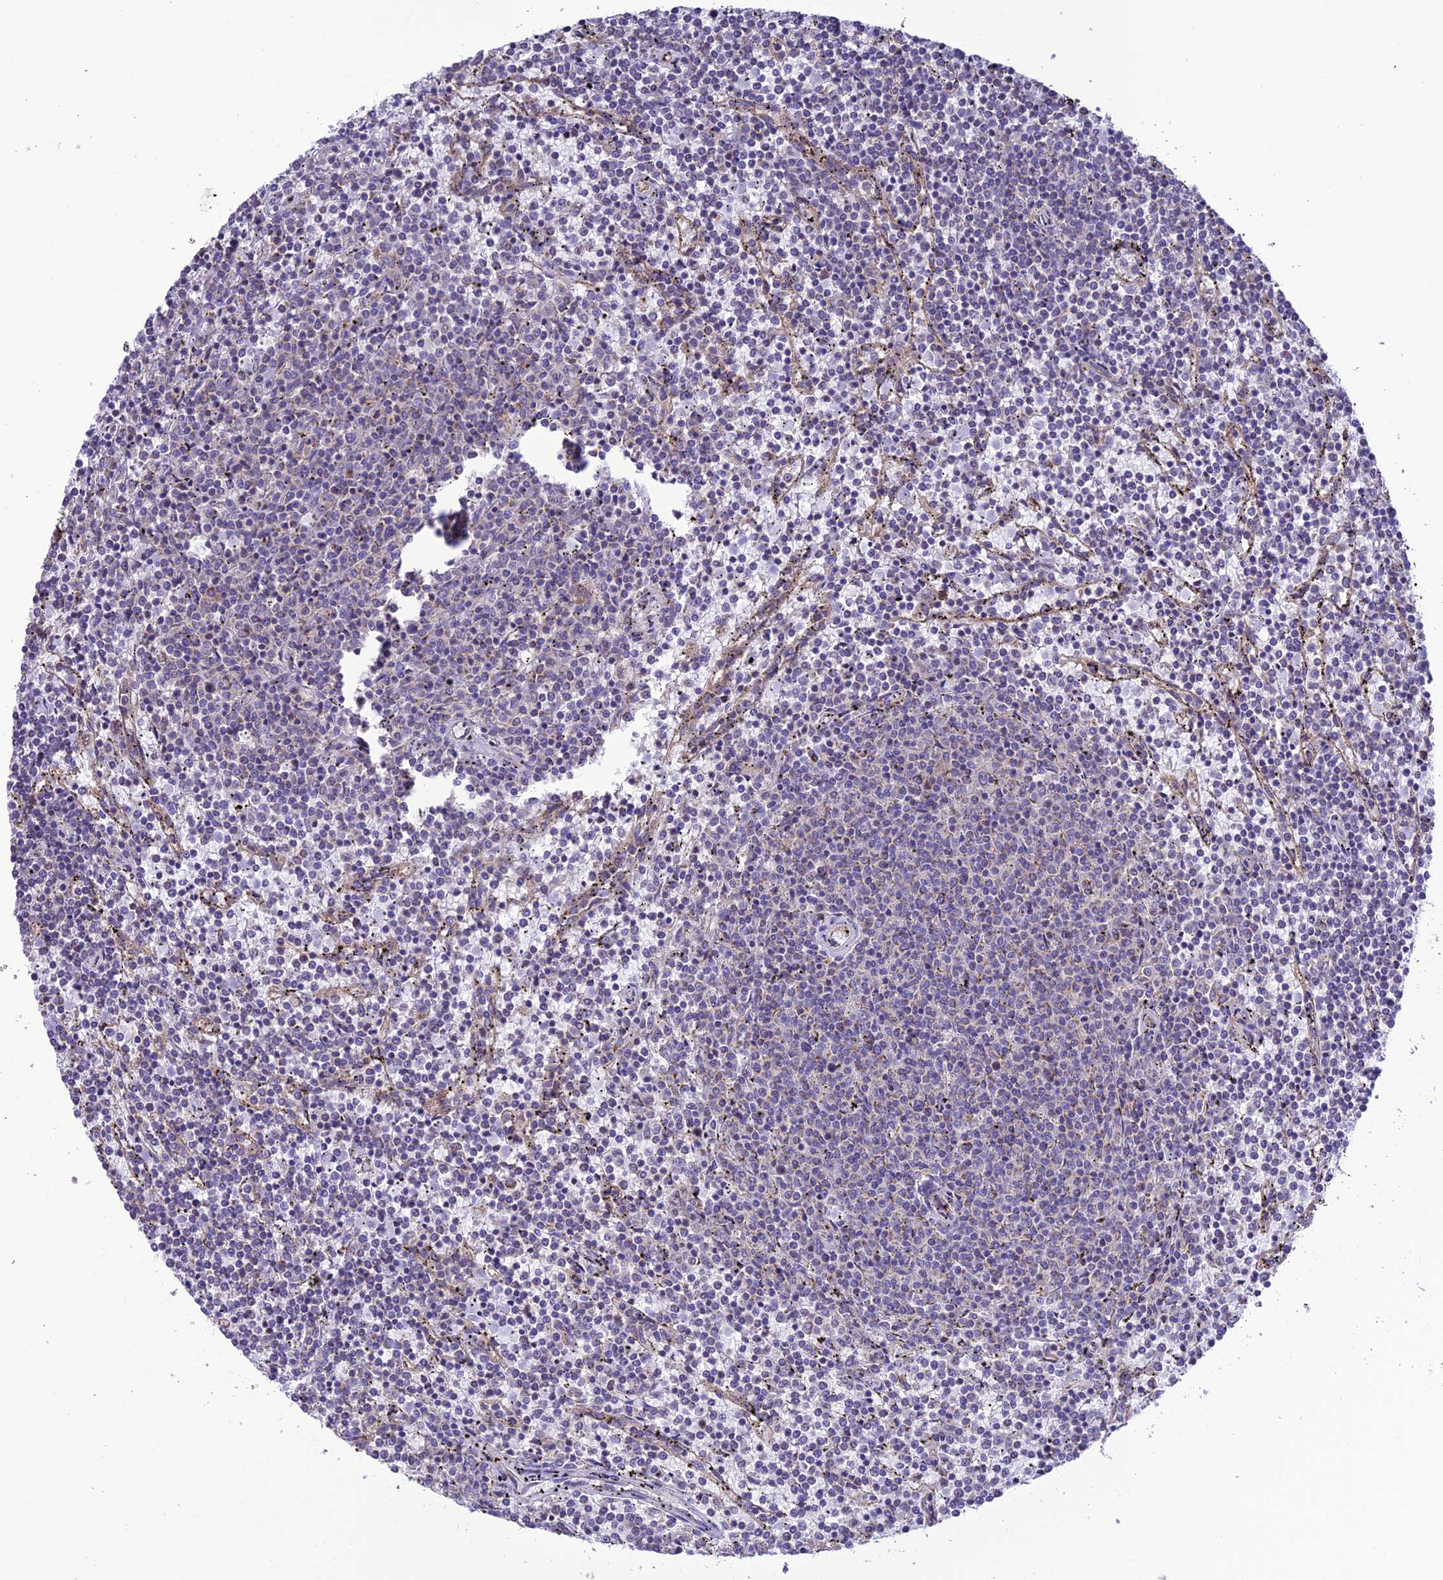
{"staining": {"intensity": "negative", "quantity": "none", "location": "none"}, "tissue": "lymphoma", "cell_type": "Tumor cells", "image_type": "cancer", "snomed": [{"axis": "morphology", "description": "Malignant lymphoma, non-Hodgkin's type, Low grade"}, {"axis": "topography", "description": "Spleen"}], "caption": "Tumor cells show no significant protein positivity in lymphoma.", "gene": "MAP3K12", "patient": {"sex": "female", "age": 50}}